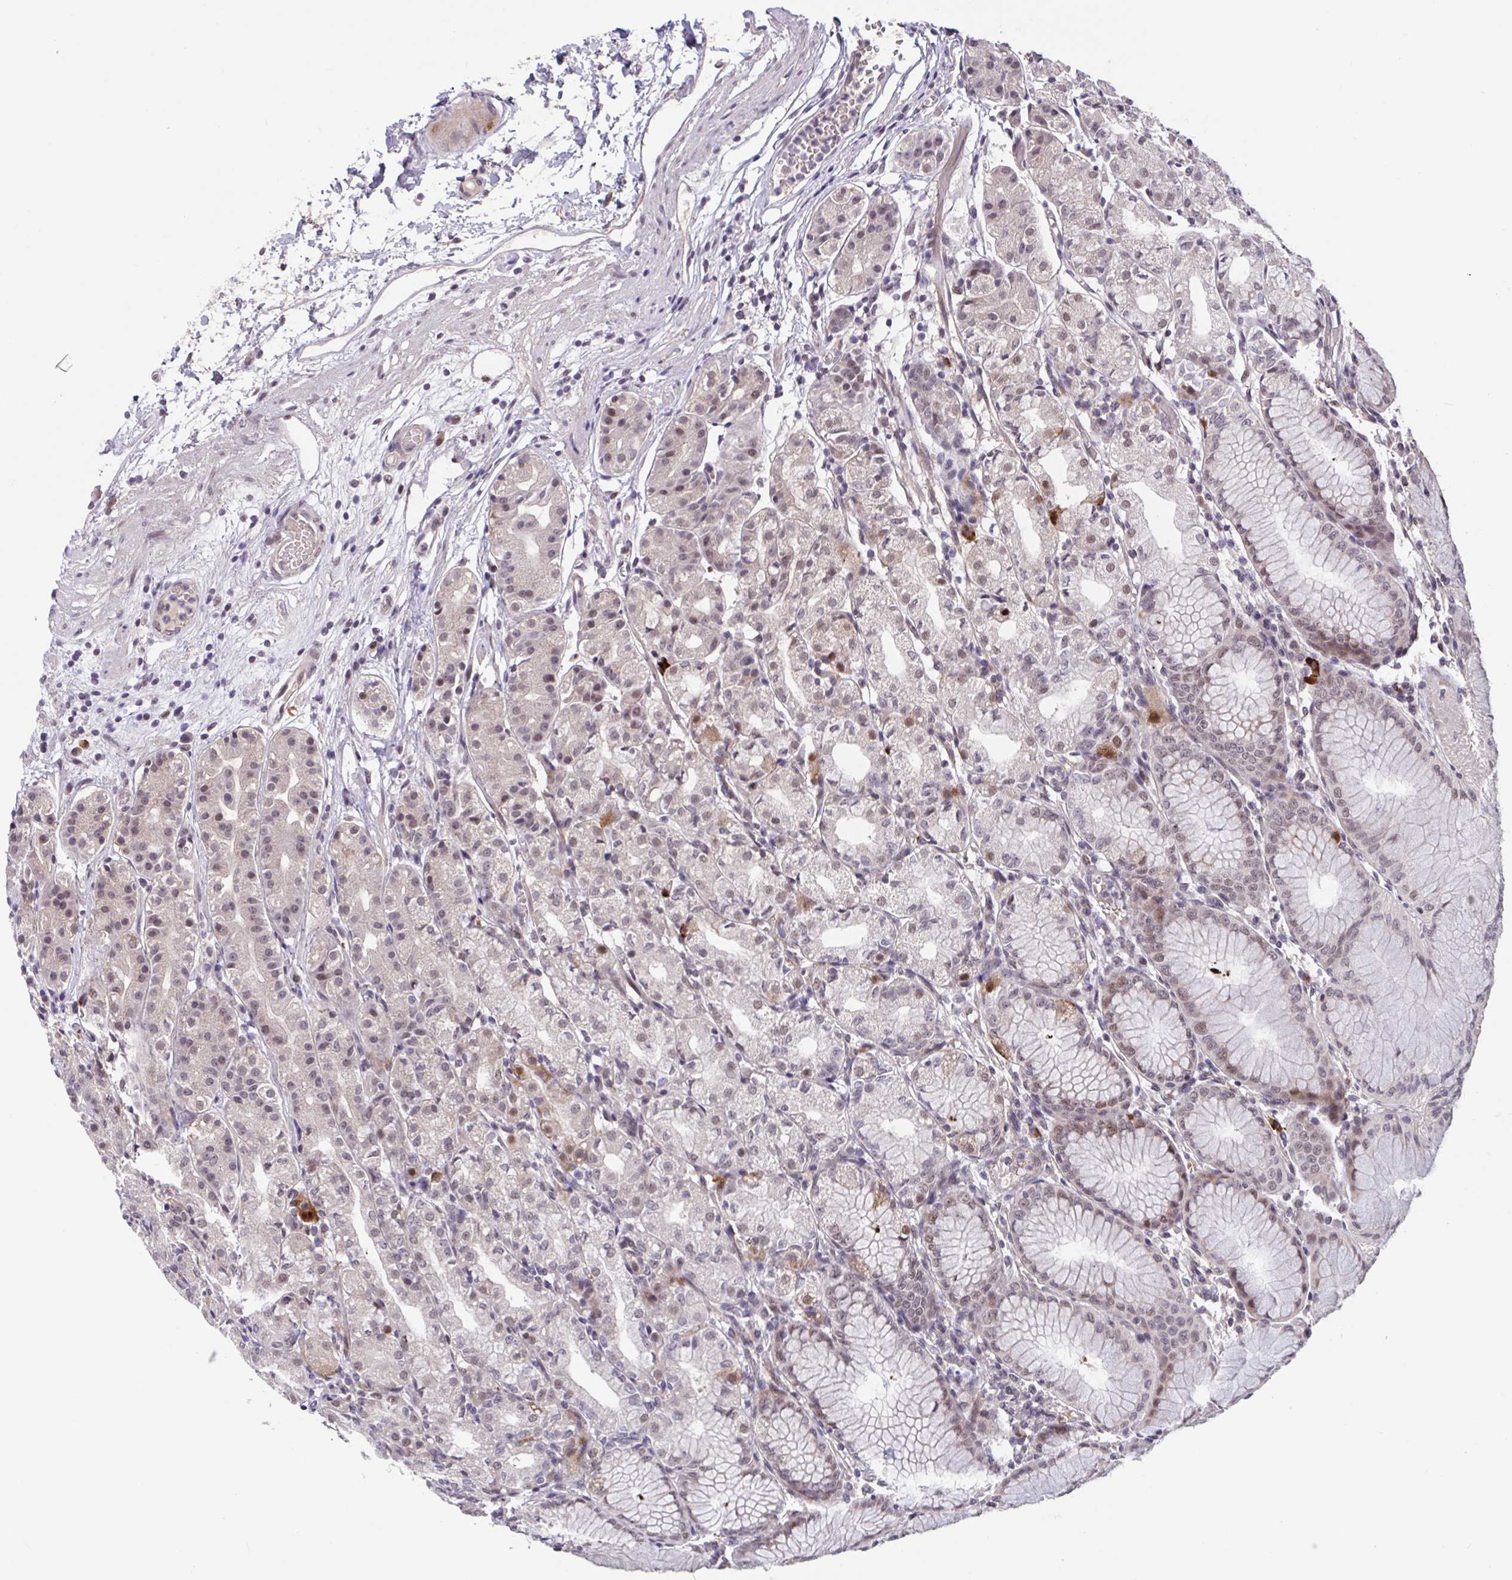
{"staining": {"intensity": "strong", "quantity": "<25%", "location": "cytoplasmic/membranous,nuclear"}, "tissue": "stomach", "cell_type": "Glandular cells", "image_type": "normal", "snomed": [{"axis": "morphology", "description": "Normal tissue, NOS"}, {"axis": "topography", "description": "Stomach"}], "caption": "Immunohistochemistry photomicrograph of unremarkable human stomach stained for a protein (brown), which demonstrates medium levels of strong cytoplasmic/membranous,nuclear expression in approximately <25% of glandular cells.", "gene": "ZNF414", "patient": {"sex": "female", "age": 57}}